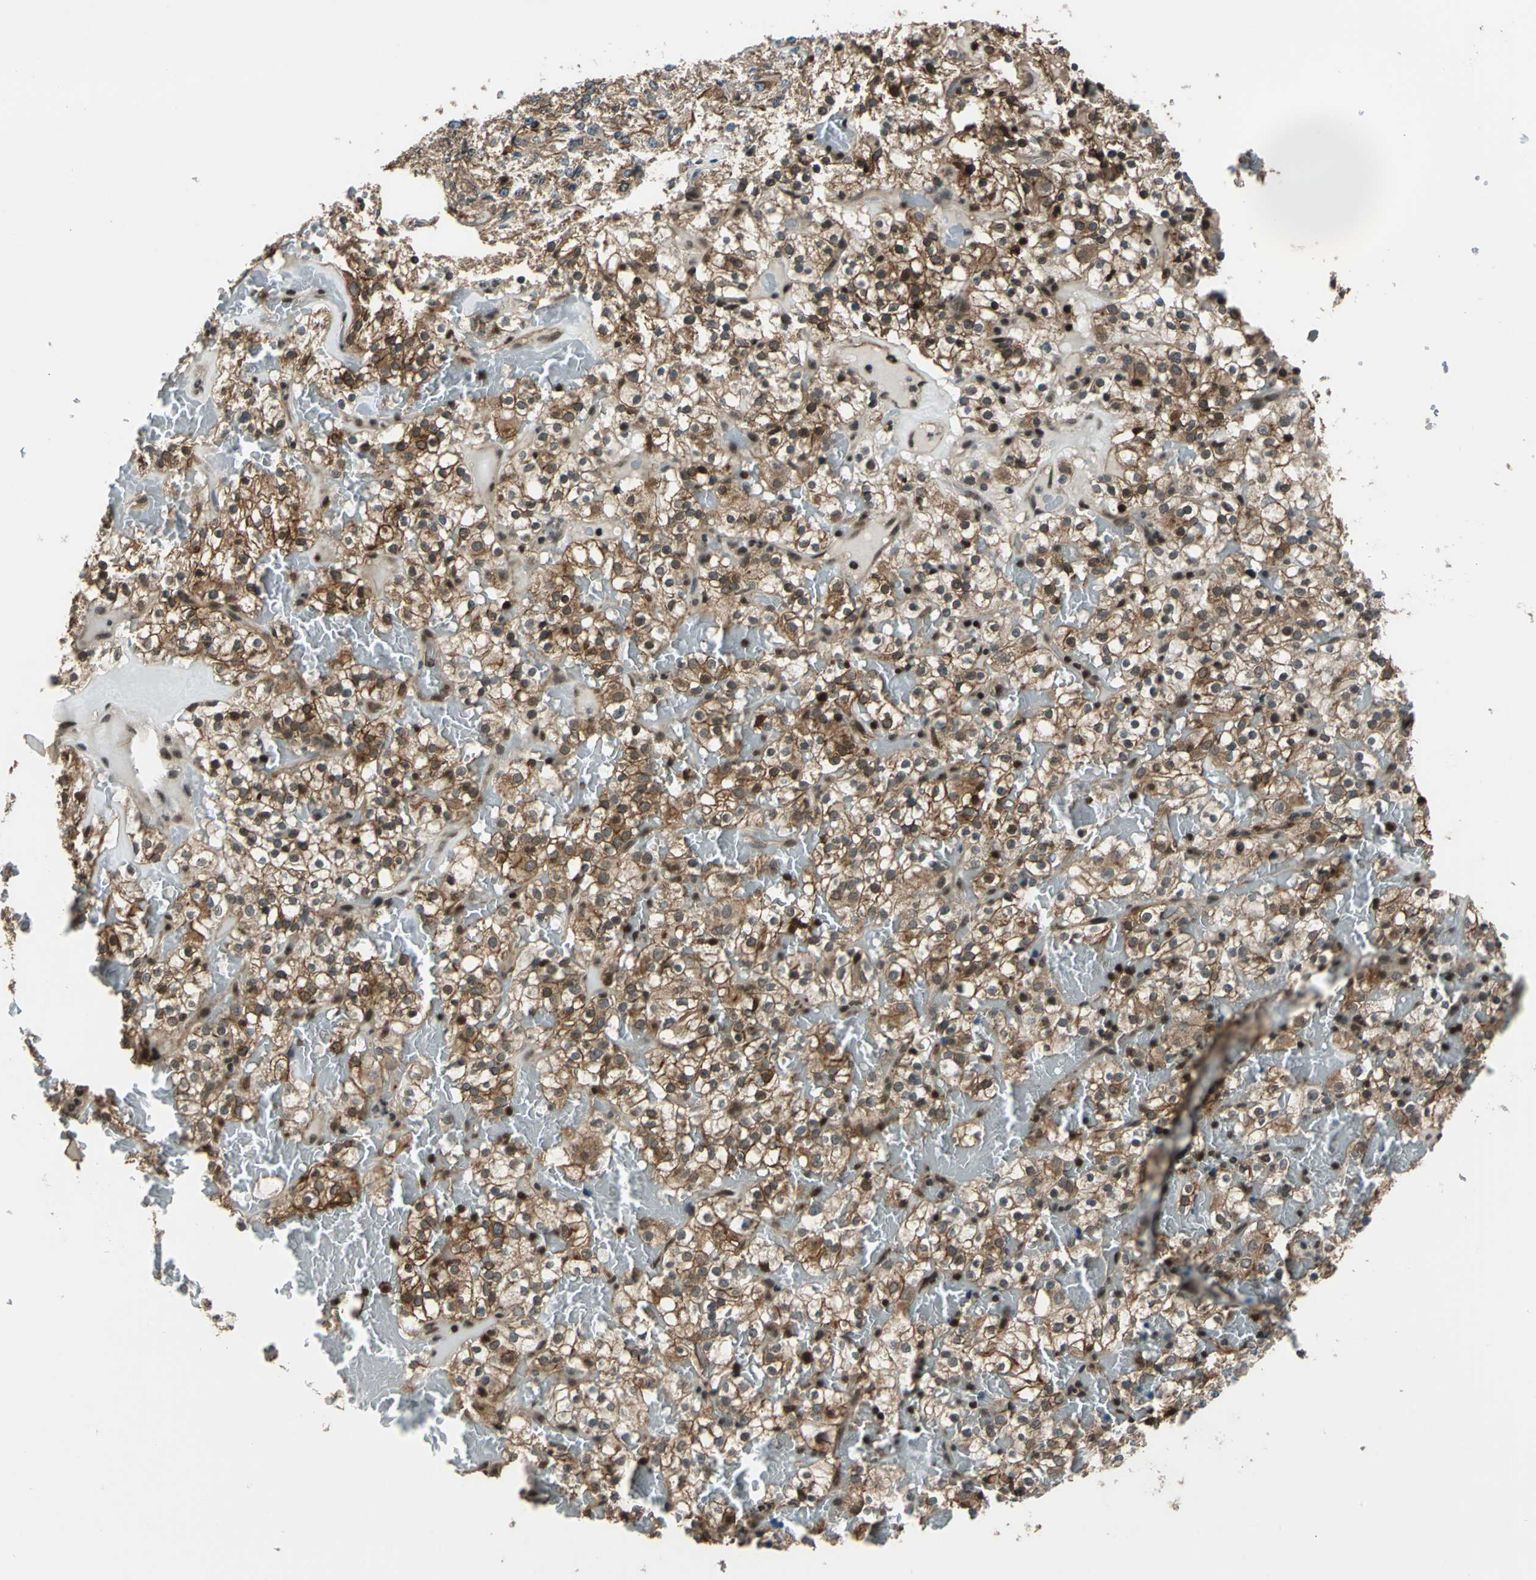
{"staining": {"intensity": "moderate", "quantity": ">75%", "location": "cytoplasmic/membranous,nuclear"}, "tissue": "renal cancer", "cell_type": "Tumor cells", "image_type": "cancer", "snomed": [{"axis": "morphology", "description": "Normal tissue, NOS"}, {"axis": "morphology", "description": "Adenocarcinoma, NOS"}, {"axis": "topography", "description": "Kidney"}], "caption": "IHC staining of renal adenocarcinoma, which shows medium levels of moderate cytoplasmic/membranous and nuclear expression in about >75% of tumor cells indicating moderate cytoplasmic/membranous and nuclear protein expression. The staining was performed using DAB (brown) for protein detection and nuclei were counterstained in hematoxylin (blue).", "gene": "NR2C2", "patient": {"sex": "female", "age": 72}}